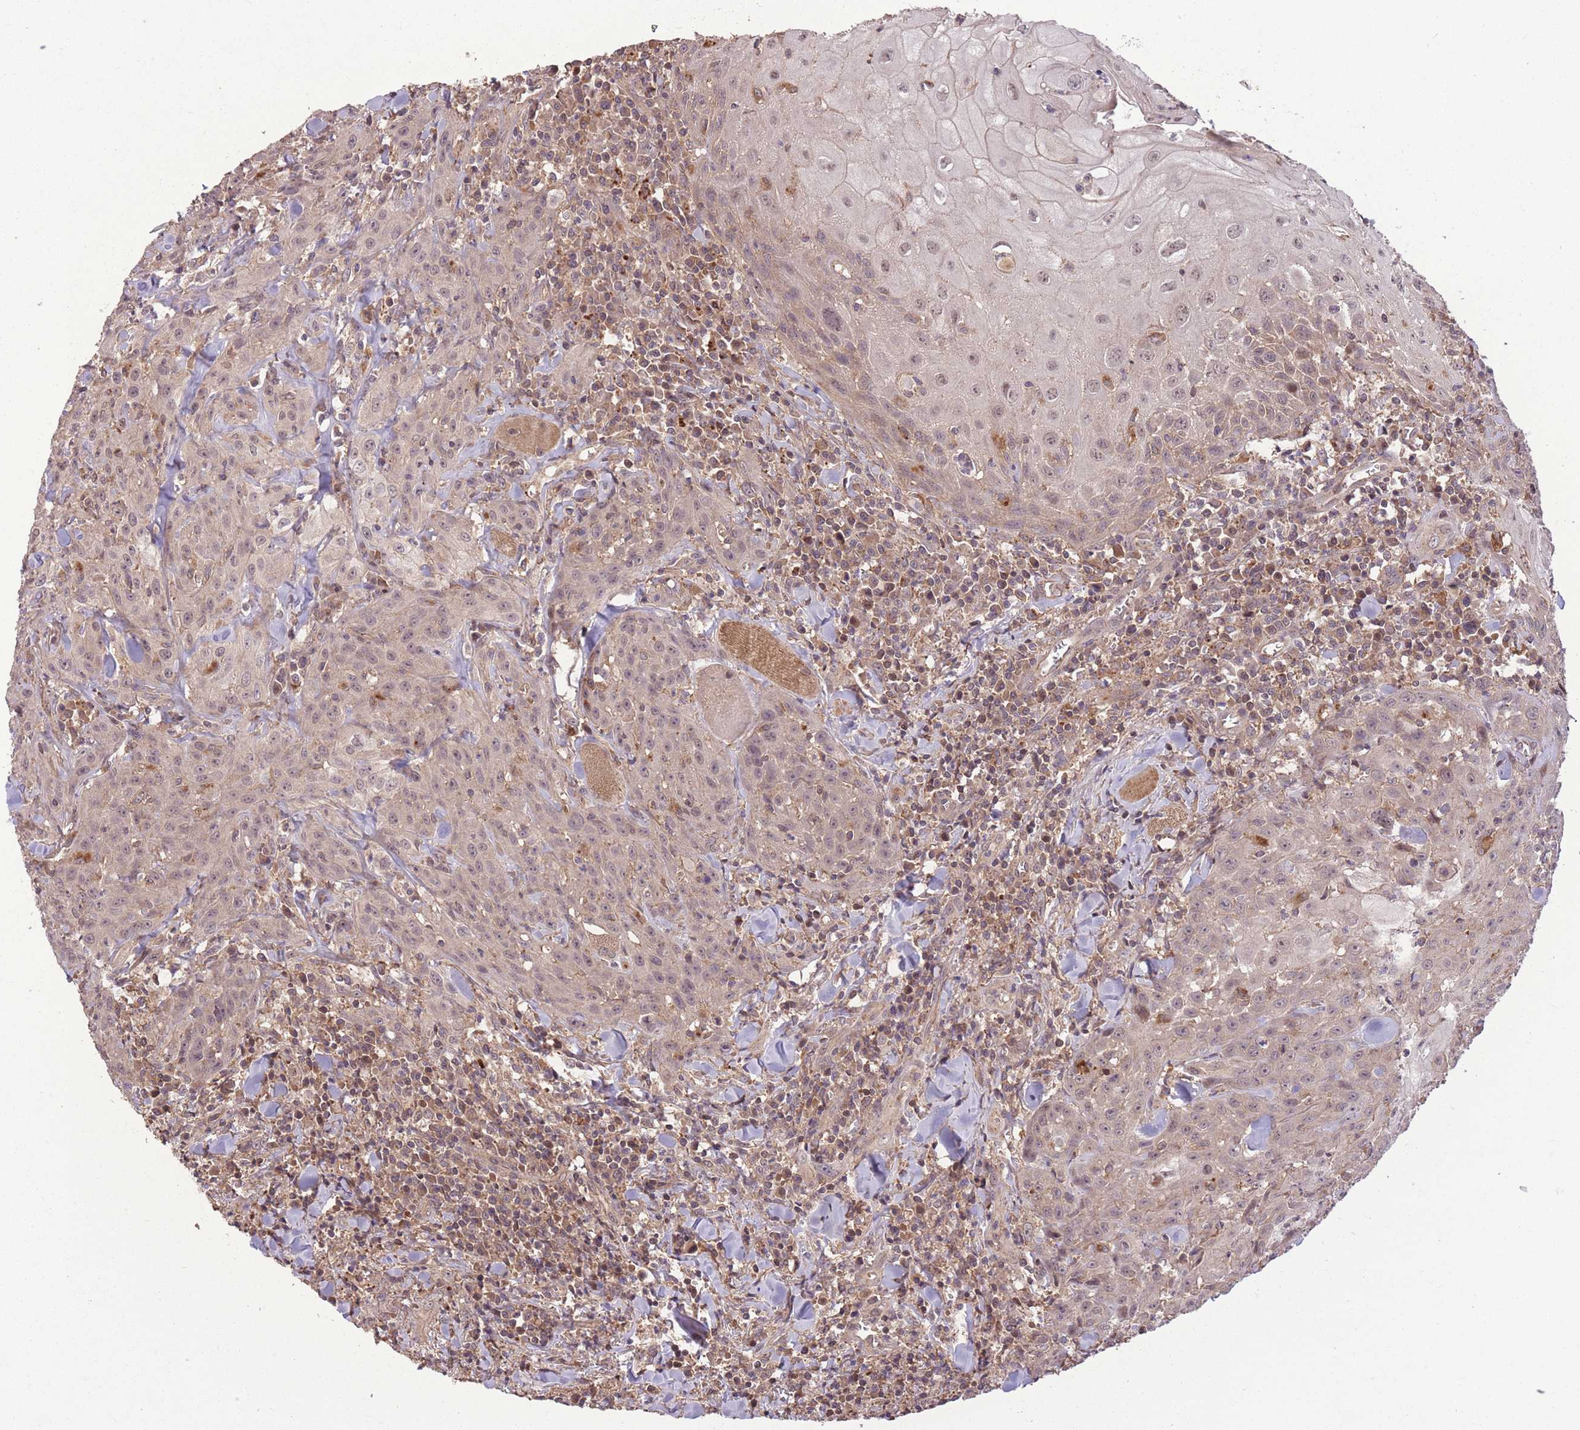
{"staining": {"intensity": "weak", "quantity": "25%-75%", "location": "cytoplasmic/membranous,nuclear"}, "tissue": "head and neck cancer", "cell_type": "Tumor cells", "image_type": "cancer", "snomed": [{"axis": "morphology", "description": "Normal tissue, NOS"}, {"axis": "morphology", "description": "Squamous cell carcinoma, NOS"}, {"axis": "topography", "description": "Oral tissue"}, {"axis": "topography", "description": "Head-Neck"}], "caption": "Brown immunohistochemical staining in head and neck cancer (squamous cell carcinoma) shows weak cytoplasmic/membranous and nuclear expression in approximately 25%-75% of tumor cells.", "gene": "POLR3F", "patient": {"sex": "female", "age": 70}}